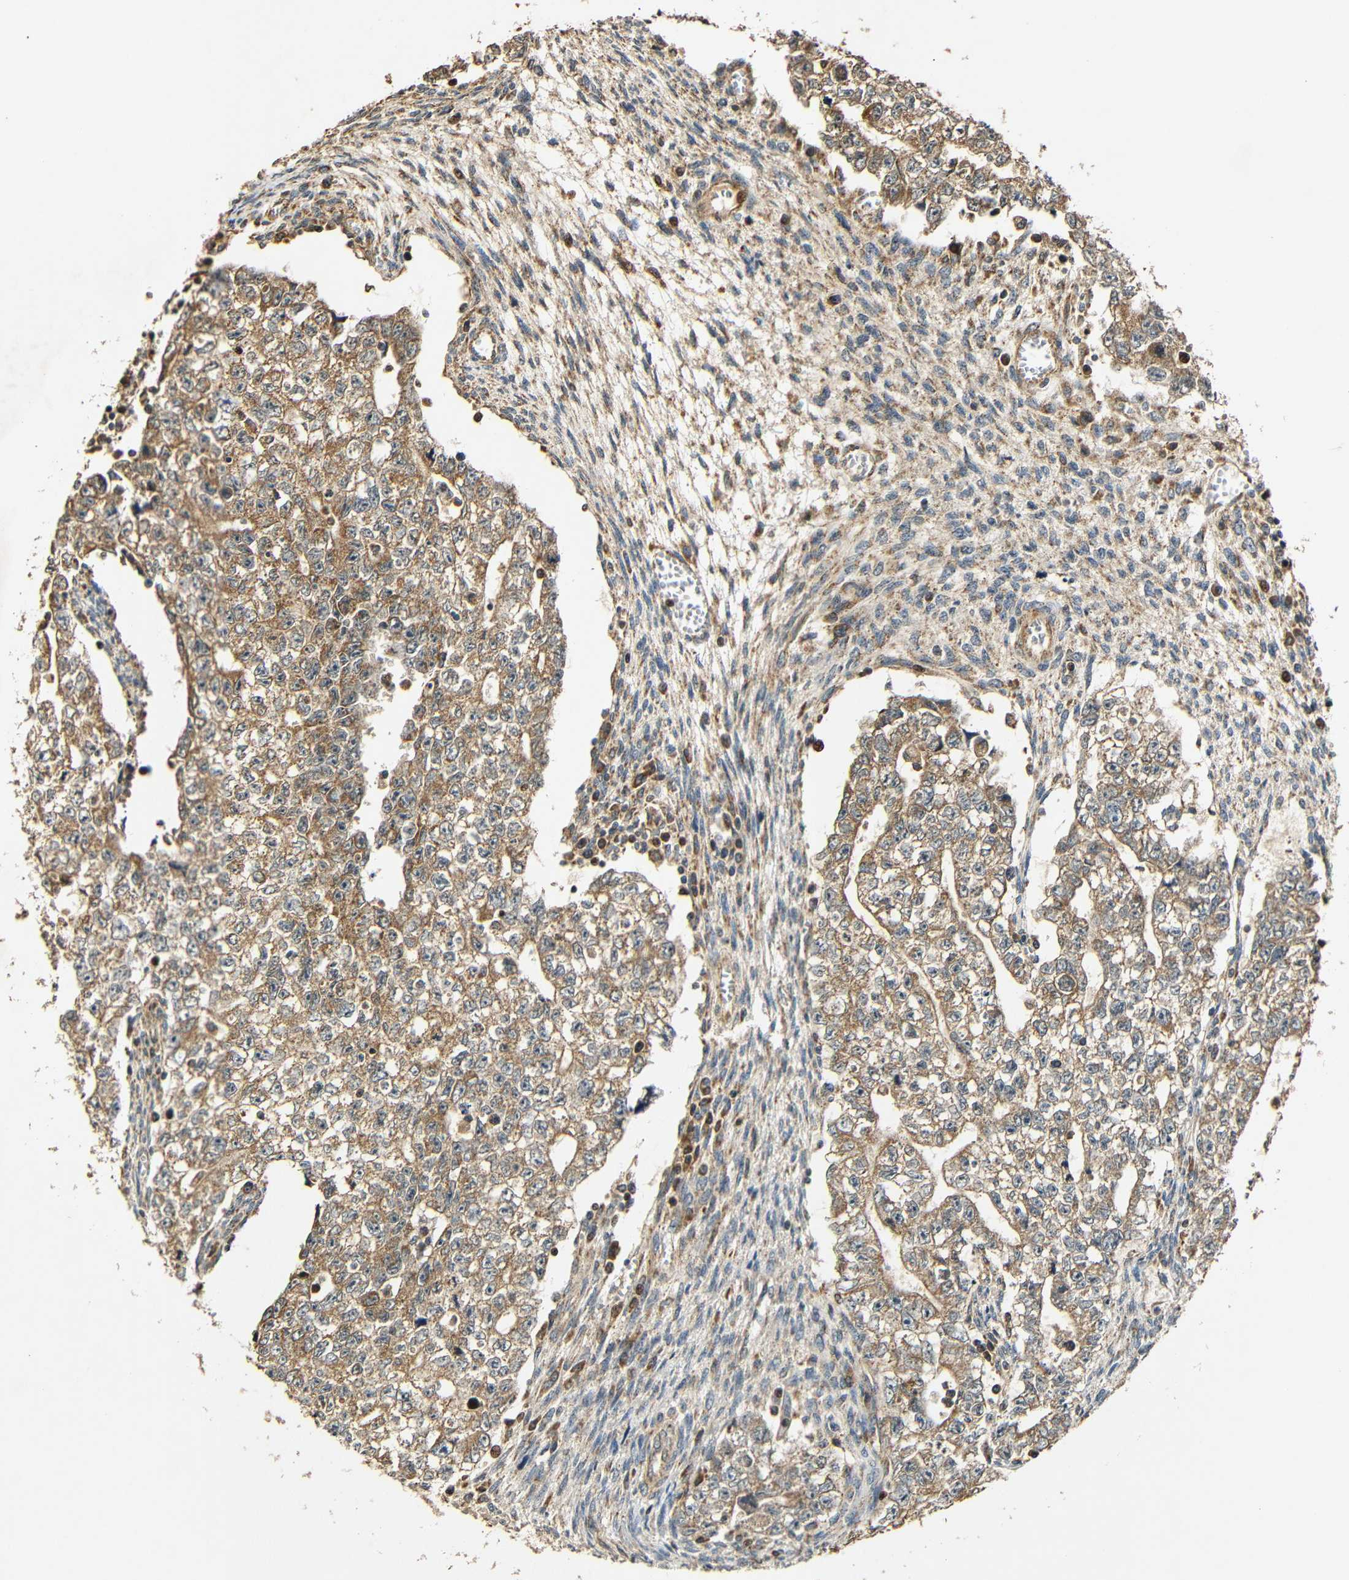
{"staining": {"intensity": "moderate", "quantity": ">75%", "location": "cytoplasmic/membranous"}, "tissue": "testis cancer", "cell_type": "Tumor cells", "image_type": "cancer", "snomed": [{"axis": "morphology", "description": "Seminoma, NOS"}, {"axis": "morphology", "description": "Carcinoma, Embryonal, NOS"}, {"axis": "topography", "description": "Testis"}], "caption": "Protein expression analysis of human testis cancer reveals moderate cytoplasmic/membranous staining in approximately >75% of tumor cells.", "gene": "KAZALD1", "patient": {"sex": "male", "age": 38}}